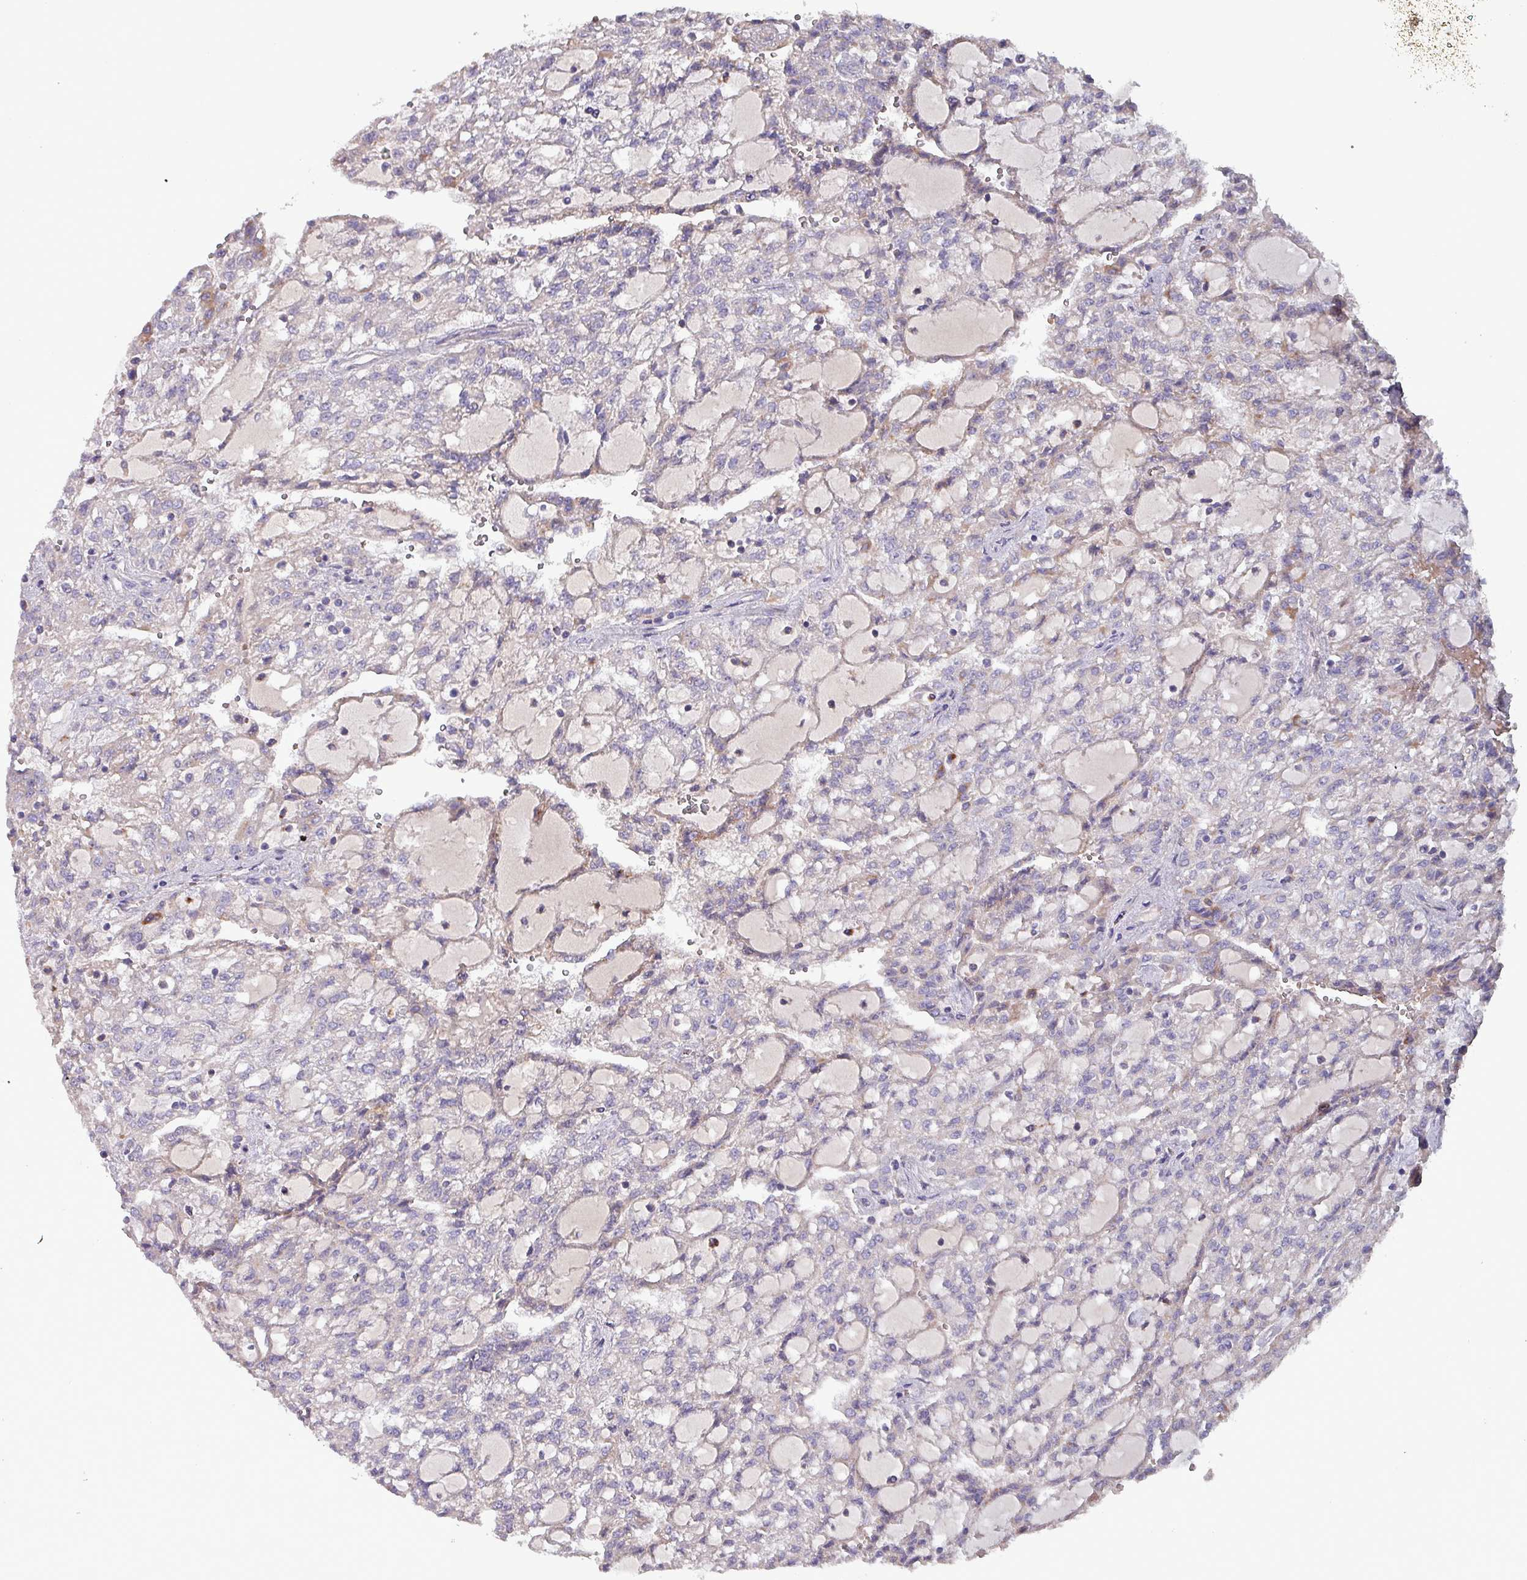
{"staining": {"intensity": "negative", "quantity": "none", "location": "none"}, "tissue": "renal cancer", "cell_type": "Tumor cells", "image_type": "cancer", "snomed": [{"axis": "morphology", "description": "Adenocarcinoma, NOS"}, {"axis": "topography", "description": "Kidney"}], "caption": "Immunohistochemical staining of renal cancer shows no significant expression in tumor cells.", "gene": "ZNF322", "patient": {"sex": "male", "age": 63}}